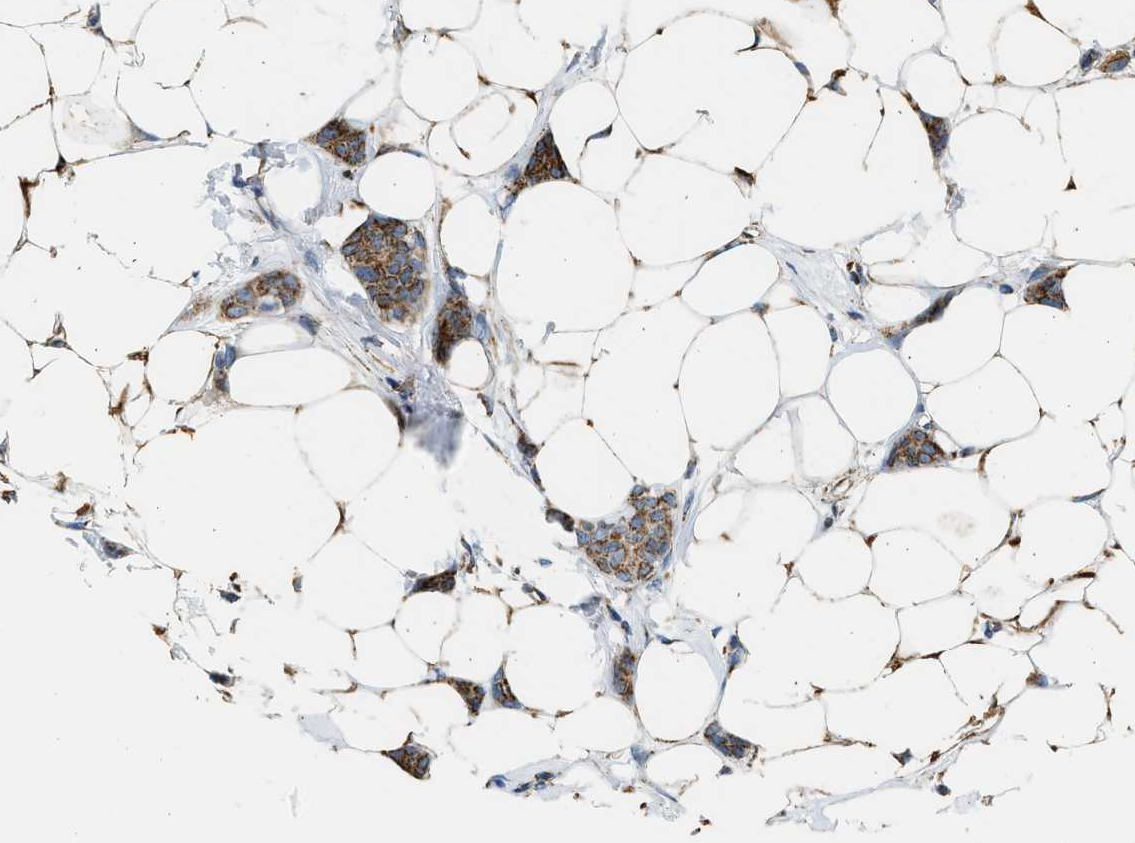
{"staining": {"intensity": "strong", "quantity": ">75%", "location": "cytoplasmic/membranous"}, "tissue": "breast cancer", "cell_type": "Tumor cells", "image_type": "cancer", "snomed": [{"axis": "morphology", "description": "Lobular carcinoma"}, {"axis": "topography", "description": "Skin"}, {"axis": "topography", "description": "Breast"}], "caption": "This photomicrograph demonstrates IHC staining of breast cancer (lobular carcinoma), with high strong cytoplasmic/membranous expression in about >75% of tumor cells.", "gene": "KCNMB3", "patient": {"sex": "female", "age": 46}}